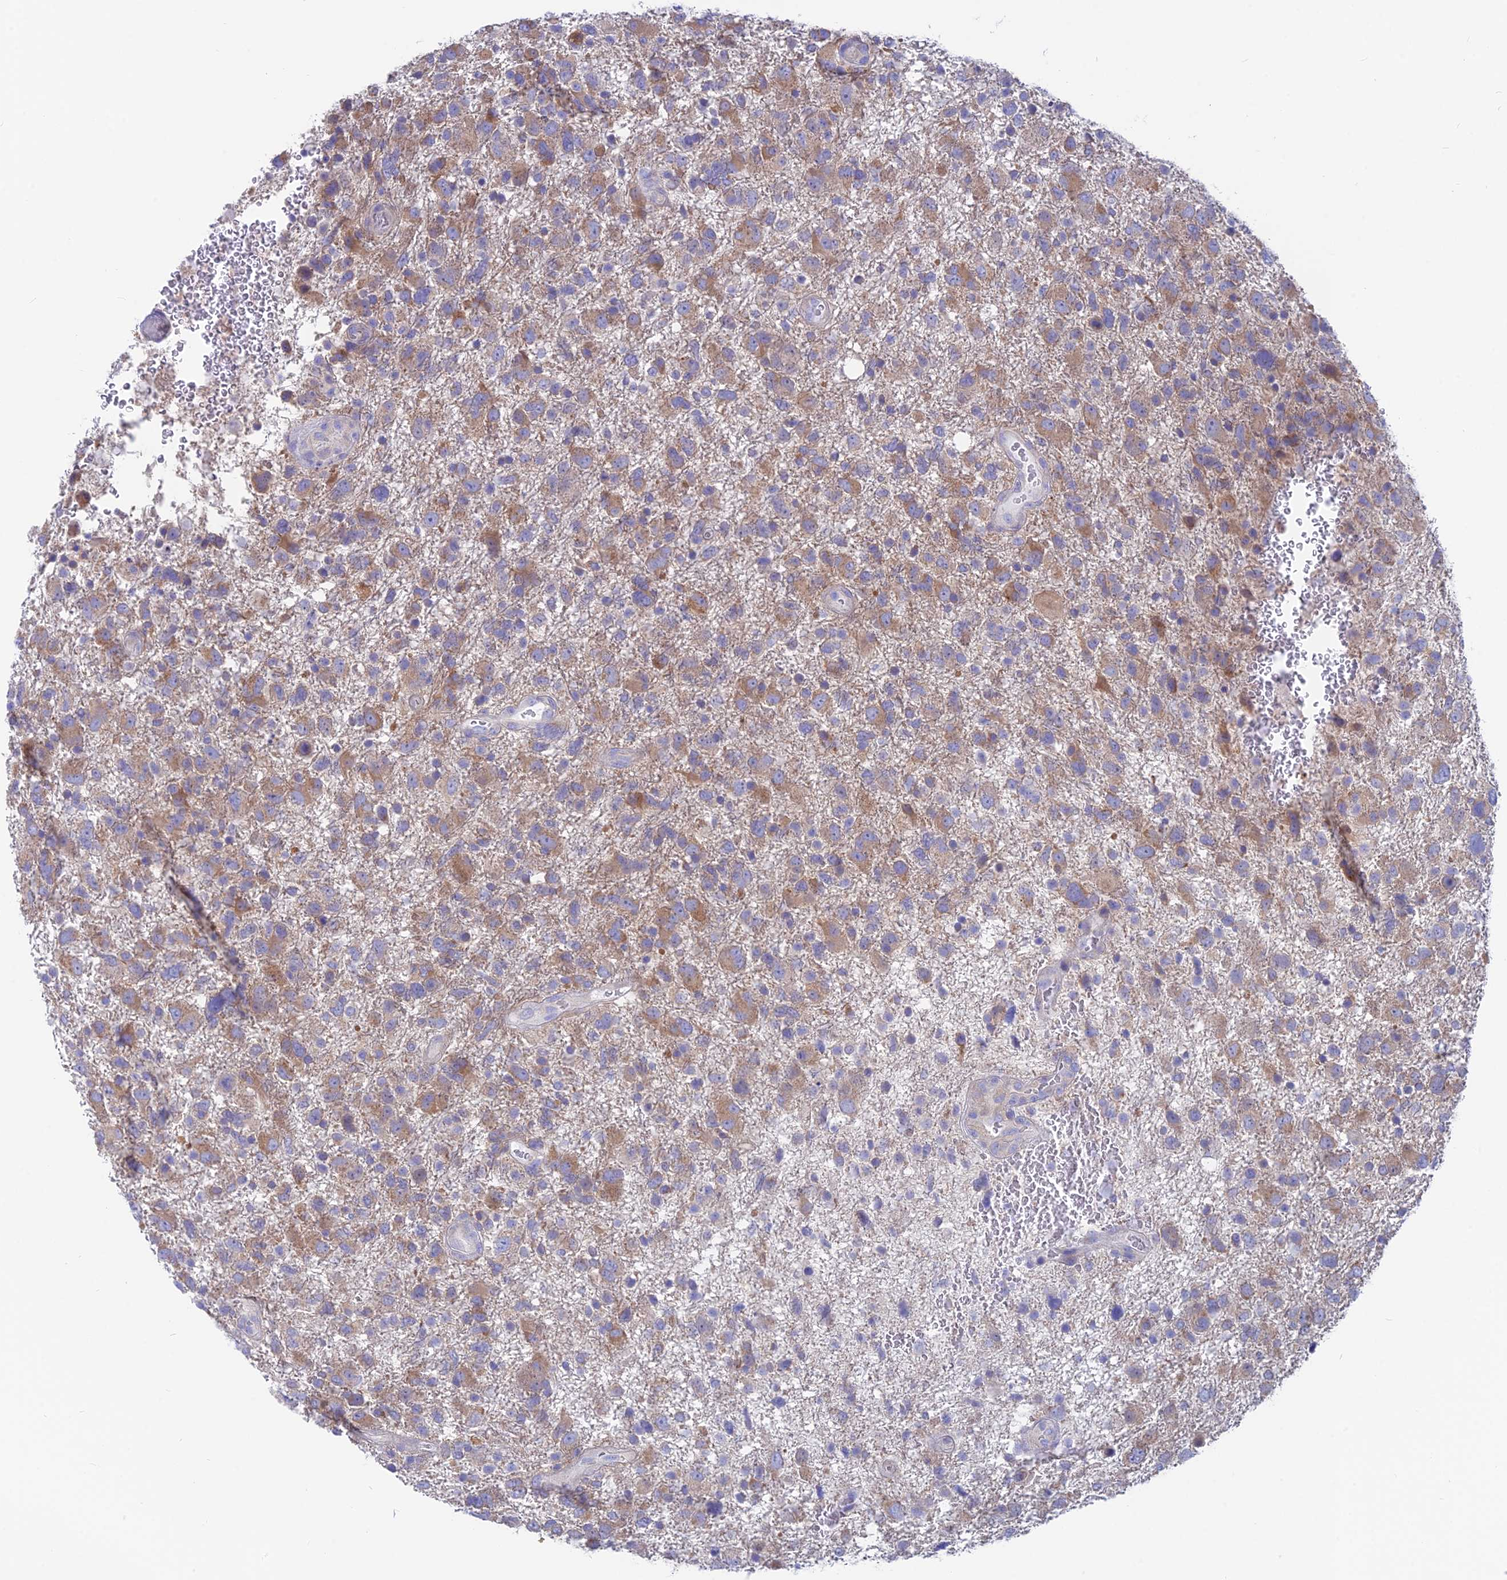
{"staining": {"intensity": "moderate", "quantity": "25%-75%", "location": "cytoplasmic/membranous"}, "tissue": "glioma", "cell_type": "Tumor cells", "image_type": "cancer", "snomed": [{"axis": "morphology", "description": "Glioma, malignant, High grade"}, {"axis": "topography", "description": "Brain"}], "caption": "Protein analysis of glioma tissue shows moderate cytoplasmic/membranous expression in about 25%-75% of tumor cells. Nuclei are stained in blue.", "gene": "LZTFL1", "patient": {"sex": "male", "age": 61}}